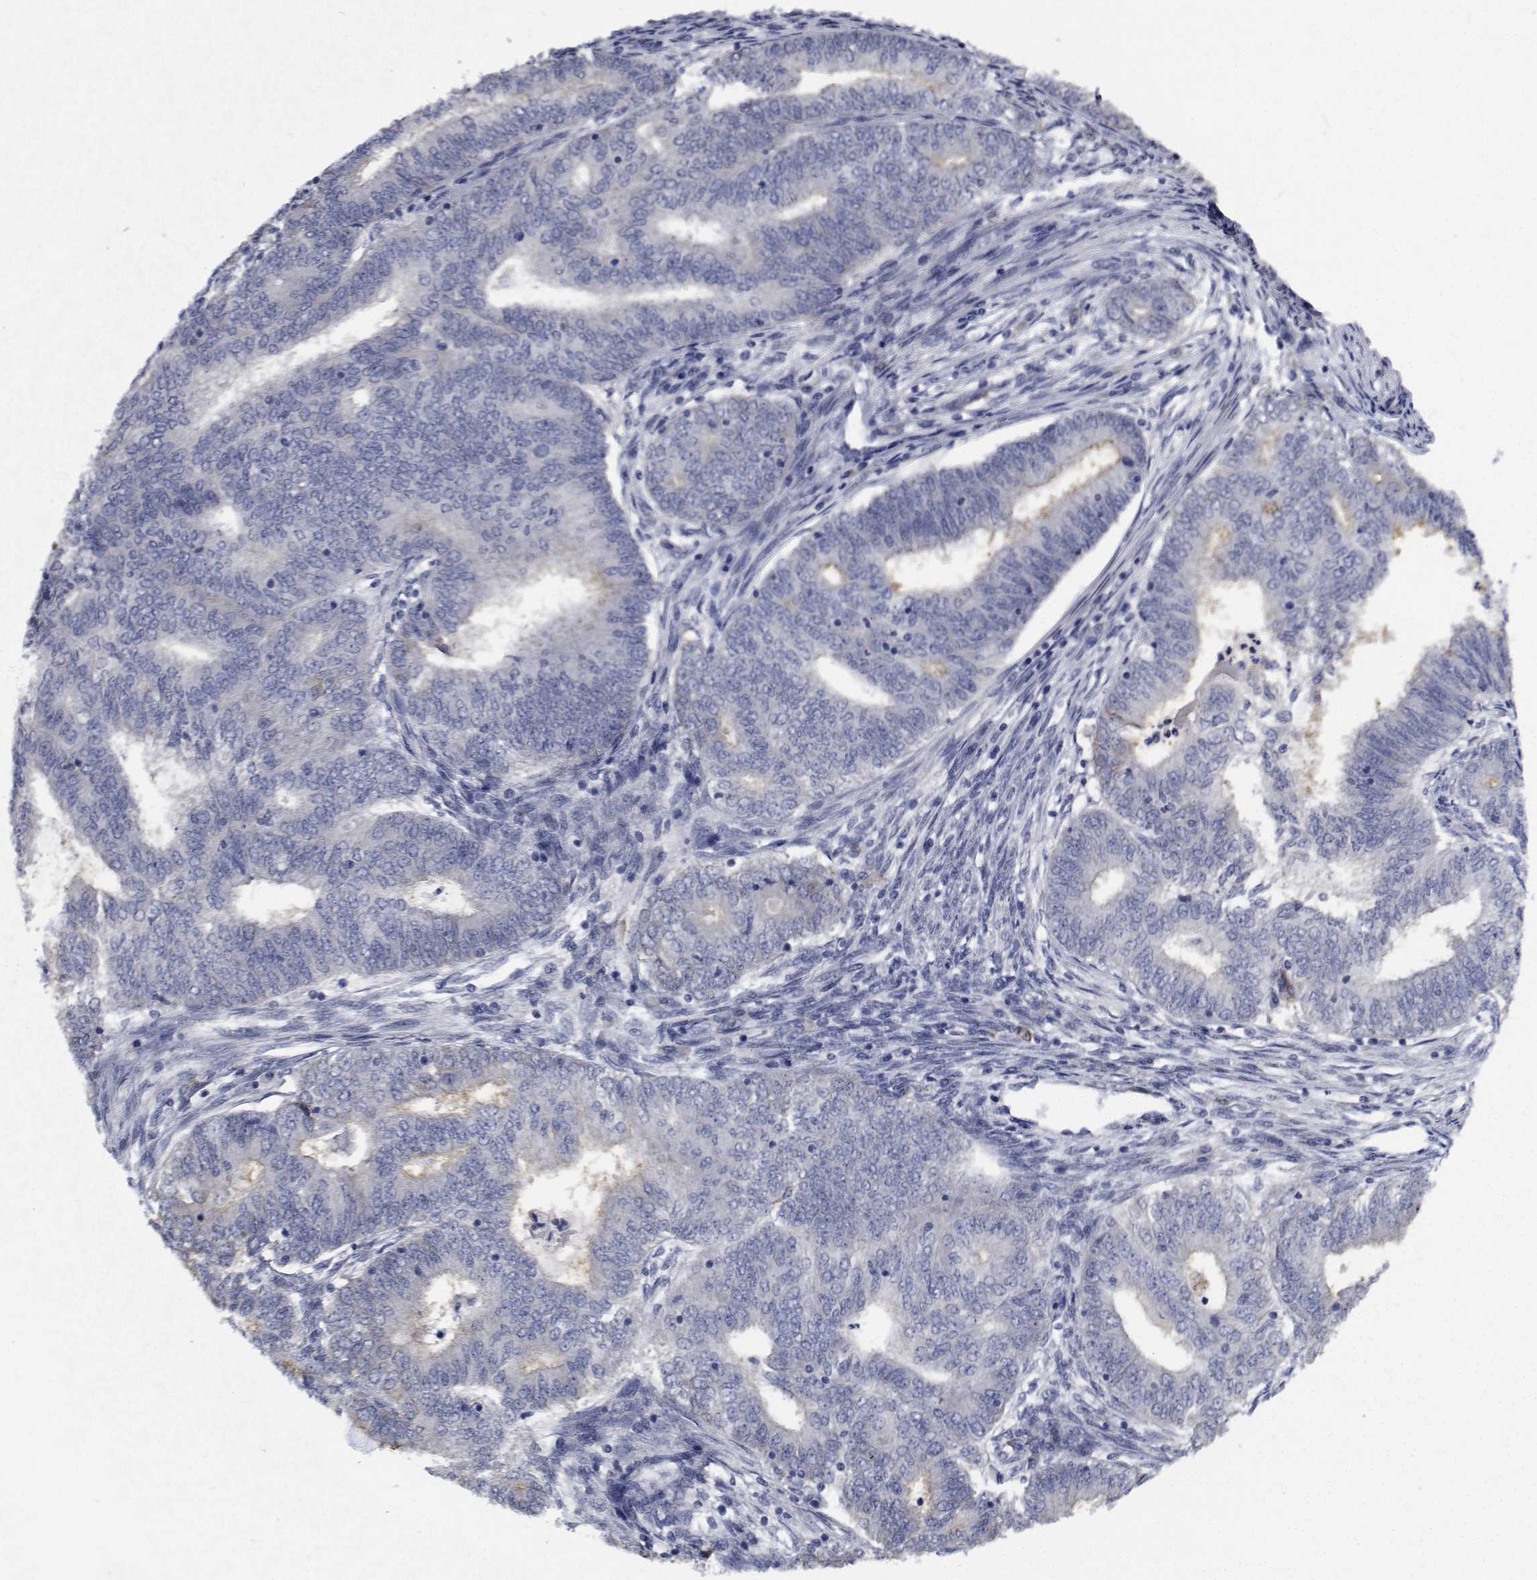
{"staining": {"intensity": "negative", "quantity": "none", "location": "none"}, "tissue": "endometrial cancer", "cell_type": "Tumor cells", "image_type": "cancer", "snomed": [{"axis": "morphology", "description": "Adenocarcinoma, NOS"}, {"axis": "topography", "description": "Endometrium"}], "caption": "A histopathology image of human endometrial adenocarcinoma is negative for staining in tumor cells.", "gene": "TTBK1", "patient": {"sex": "female", "age": 62}}